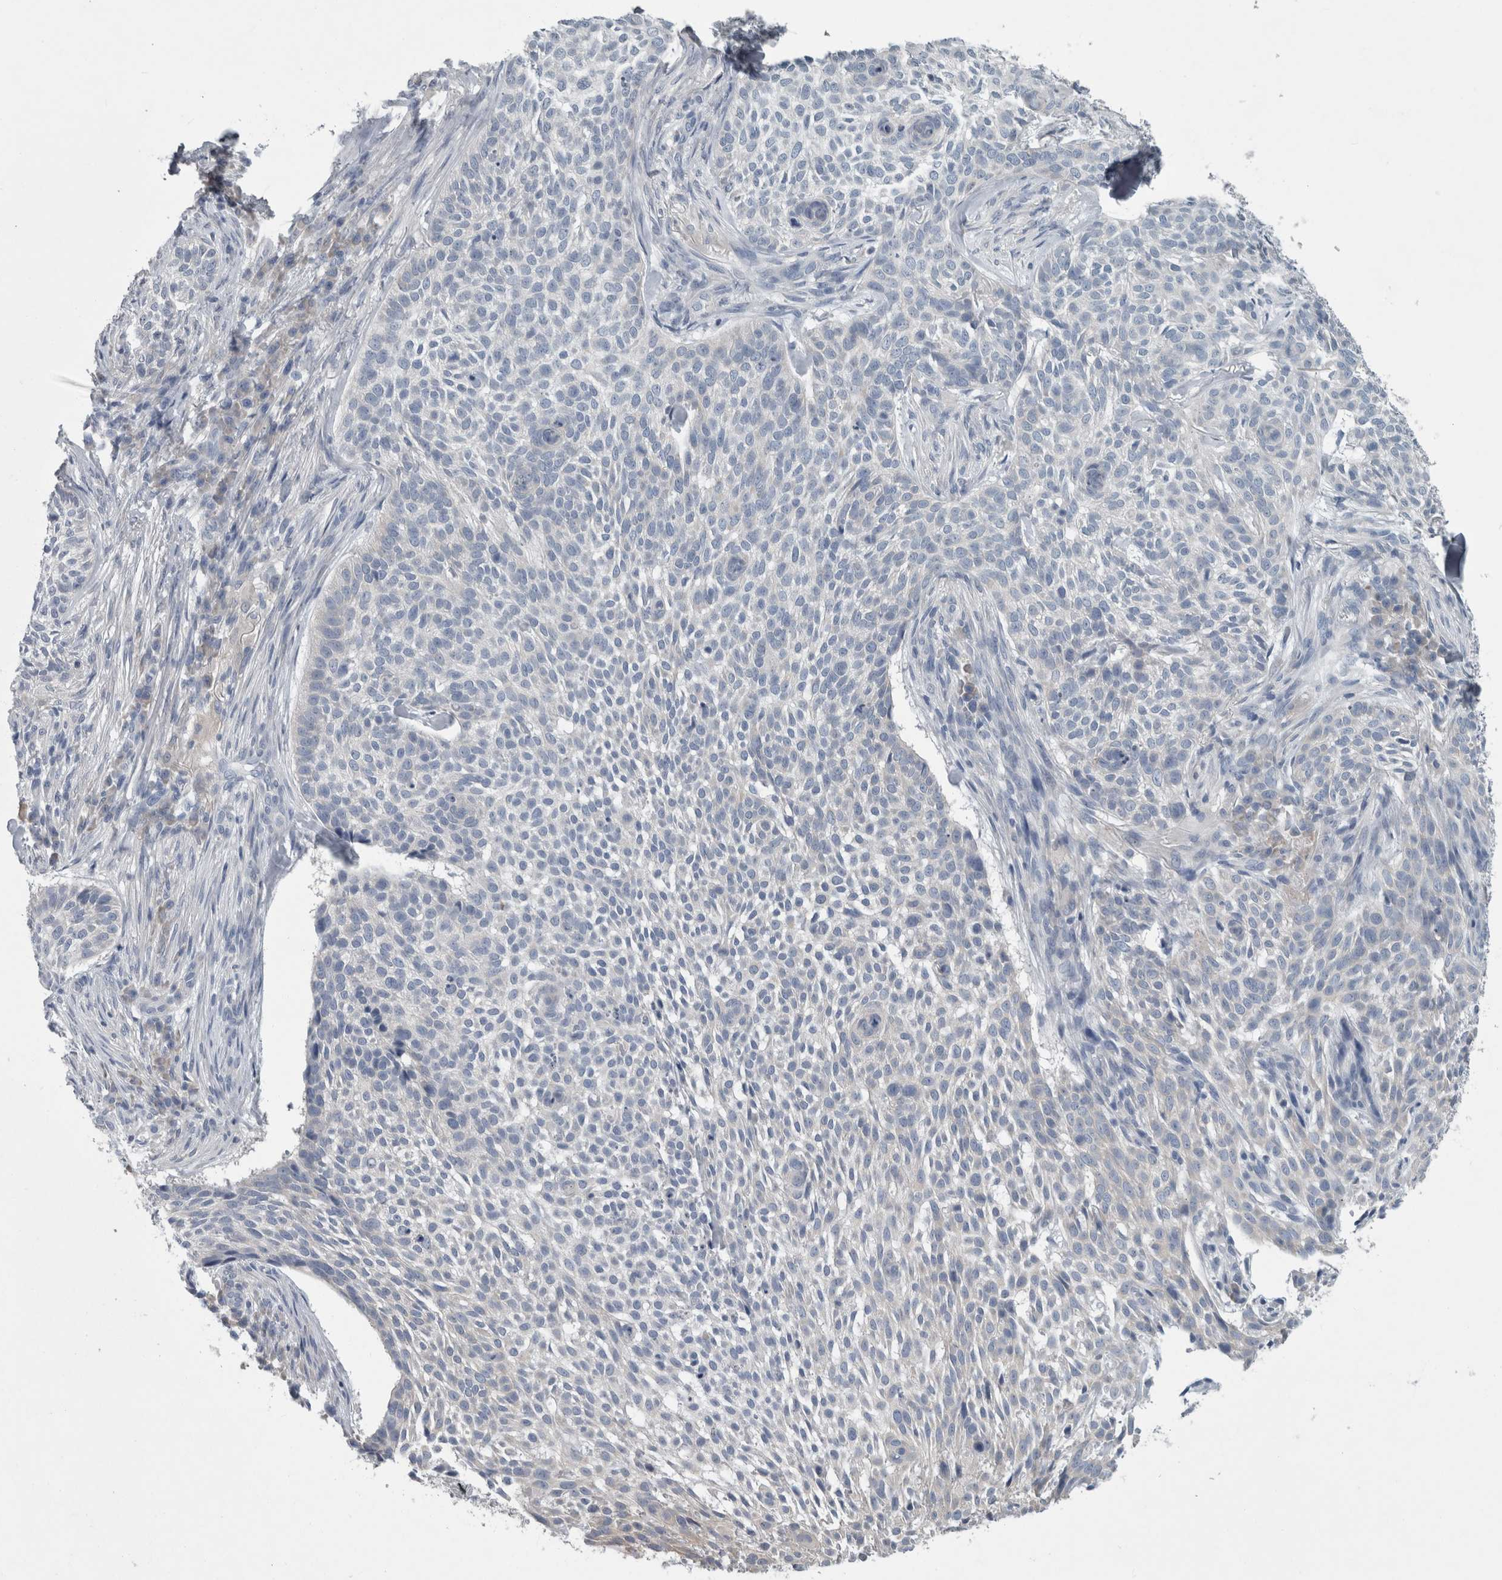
{"staining": {"intensity": "negative", "quantity": "none", "location": "none"}, "tissue": "skin cancer", "cell_type": "Tumor cells", "image_type": "cancer", "snomed": [{"axis": "morphology", "description": "Basal cell carcinoma"}, {"axis": "topography", "description": "Skin"}], "caption": "High magnification brightfield microscopy of skin cancer (basal cell carcinoma) stained with DAB (brown) and counterstained with hematoxylin (blue): tumor cells show no significant staining.", "gene": "FAM83H", "patient": {"sex": "female", "age": 64}}